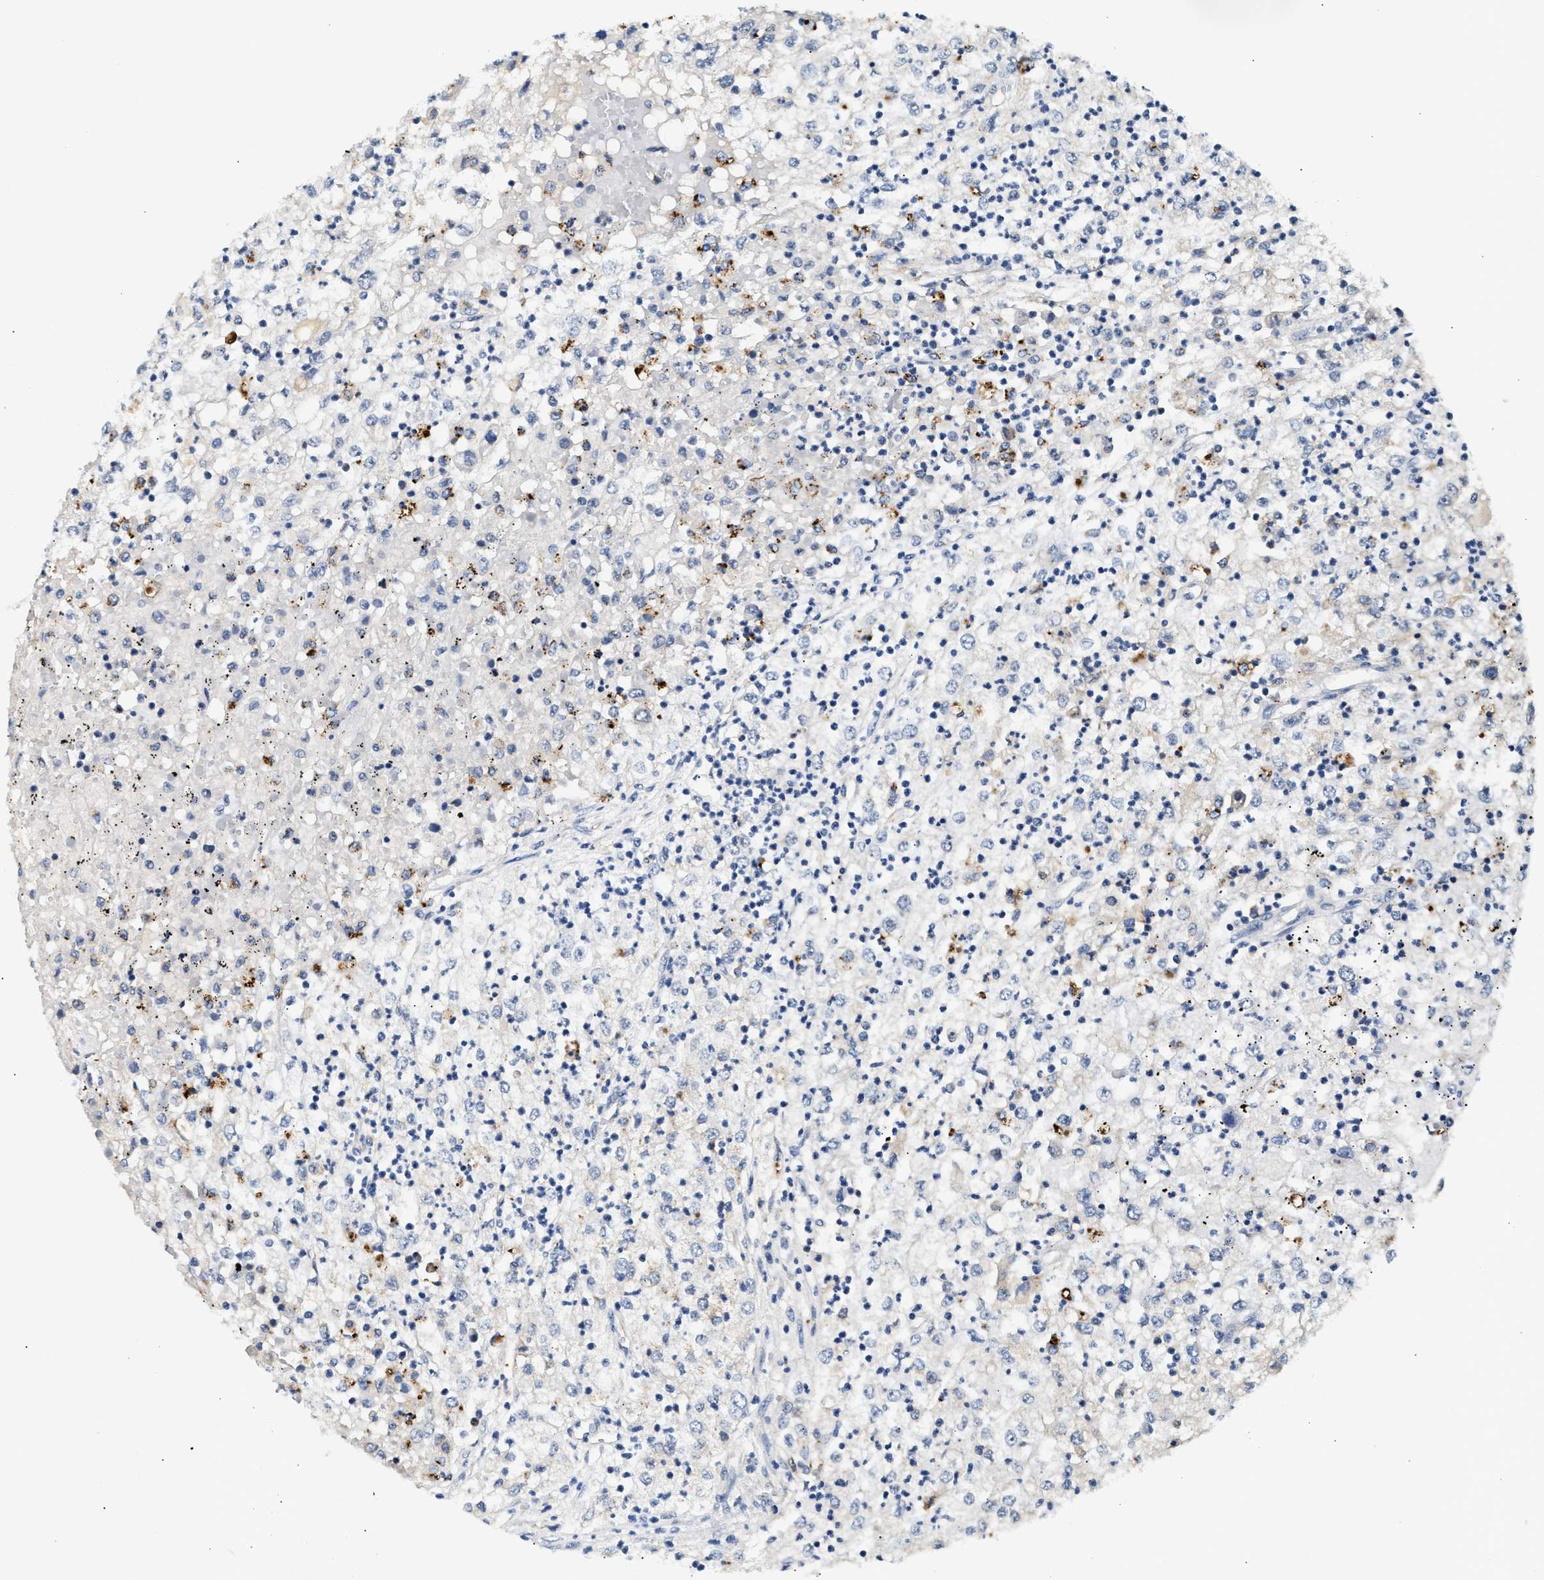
{"staining": {"intensity": "weak", "quantity": "<25%", "location": "cytoplasmic/membranous"}, "tissue": "renal cancer", "cell_type": "Tumor cells", "image_type": "cancer", "snomed": [{"axis": "morphology", "description": "Adenocarcinoma, NOS"}, {"axis": "topography", "description": "Kidney"}], "caption": "Tumor cells show no significant staining in renal cancer (adenocarcinoma). The staining is performed using DAB brown chromogen with nuclei counter-stained in using hematoxylin.", "gene": "MED22", "patient": {"sex": "female", "age": 54}}